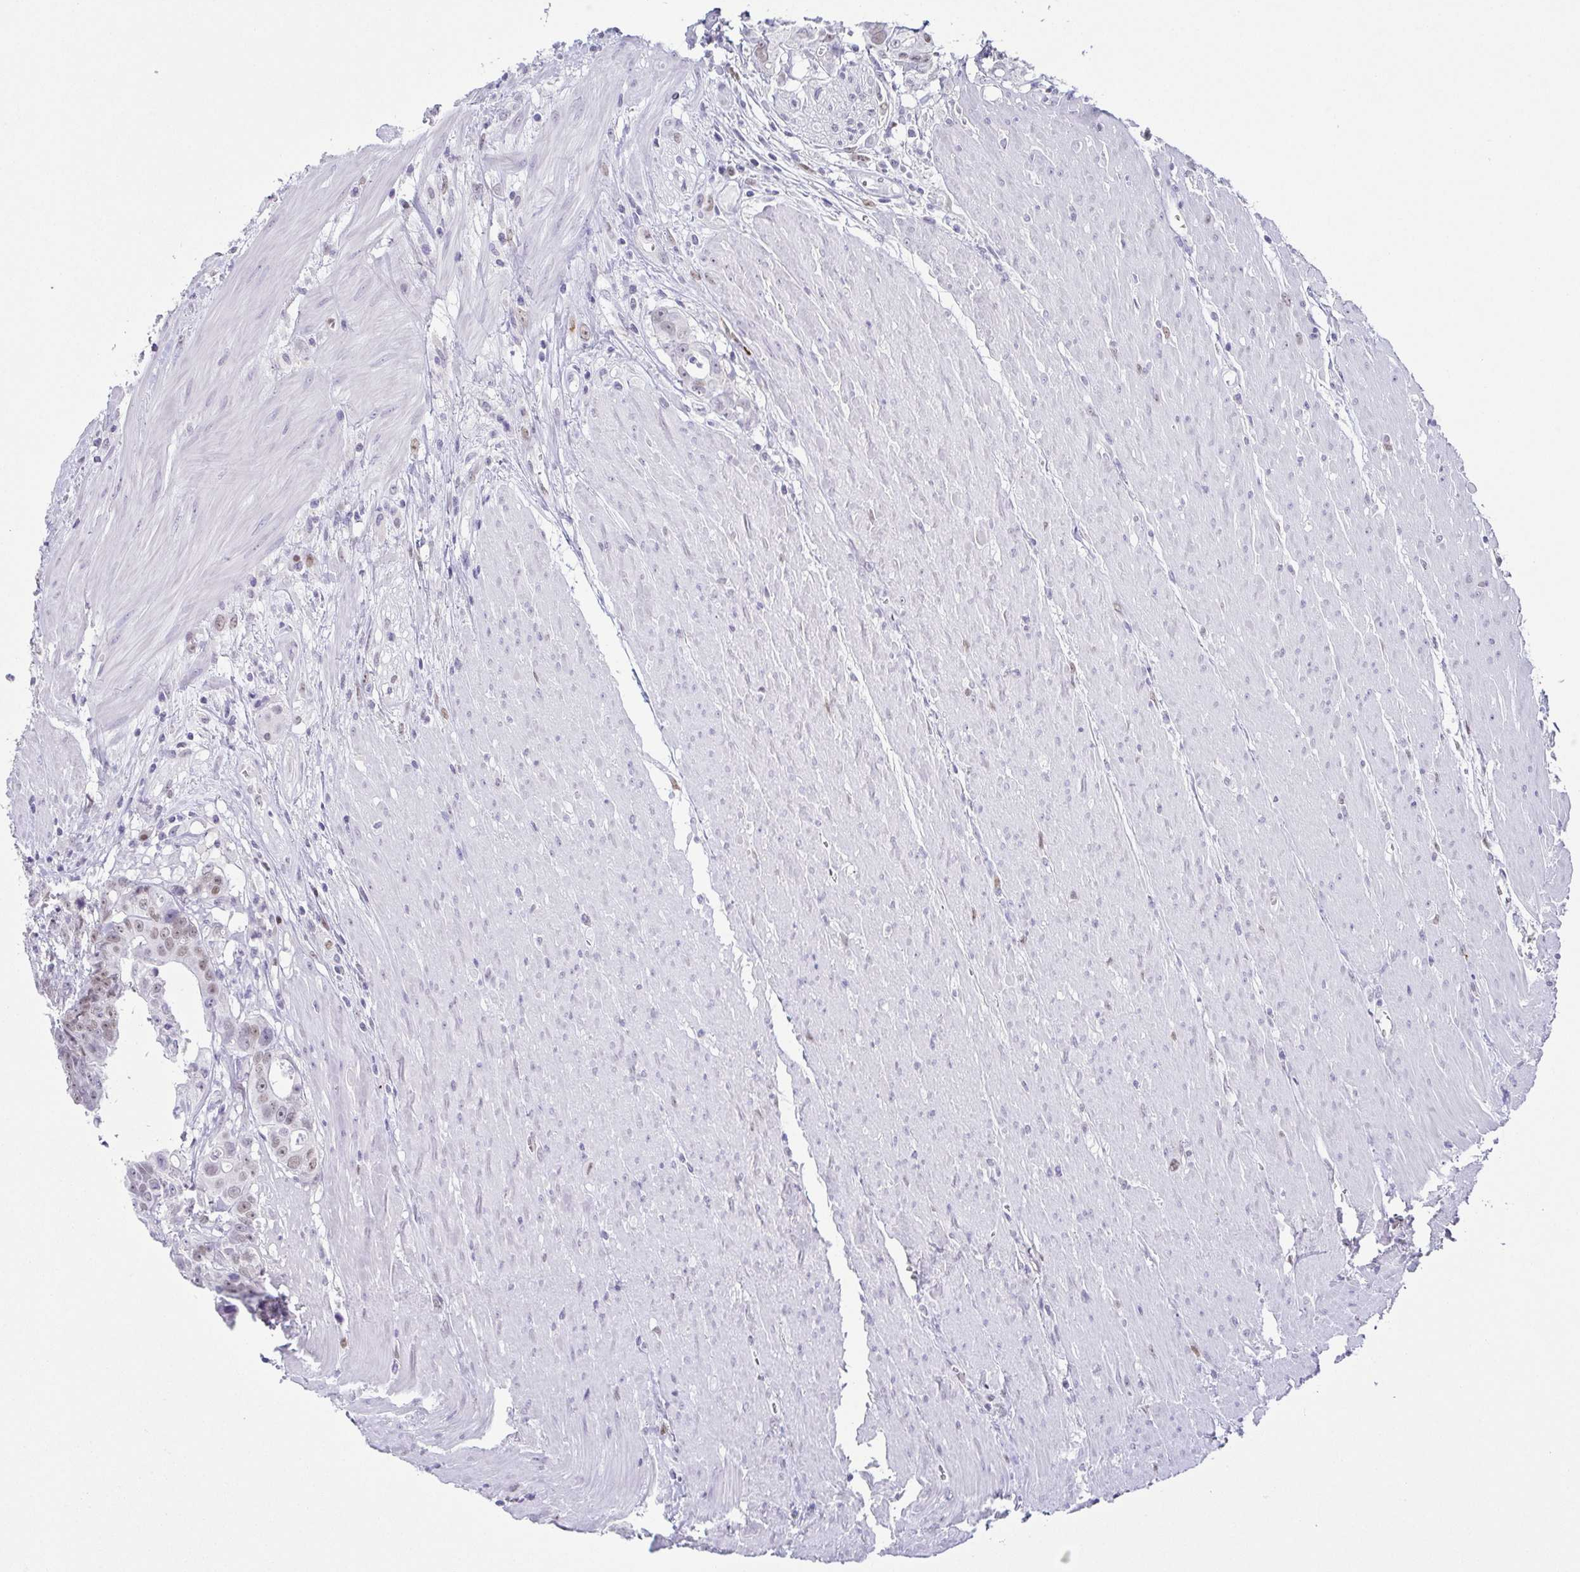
{"staining": {"intensity": "weak", "quantity": "<25%", "location": "nuclear"}, "tissue": "colorectal cancer", "cell_type": "Tumor cells", "image_type": "cancer", "snomed": [{"axis": "morphology", "description": "Adenocarcinoma, NOS"}, {"axis": "topography", "description": "Rectum"}], "caption": "High magnification brightfield microscopy of colorectal cancer stained with DAB (3,3'-diaminobenzidine) (brown) and counterstained with hematoxylin (blue): tumor cells show no significant positivity.", "gene": "TCF3", "patient": {"sex": "female", "age": 62}}